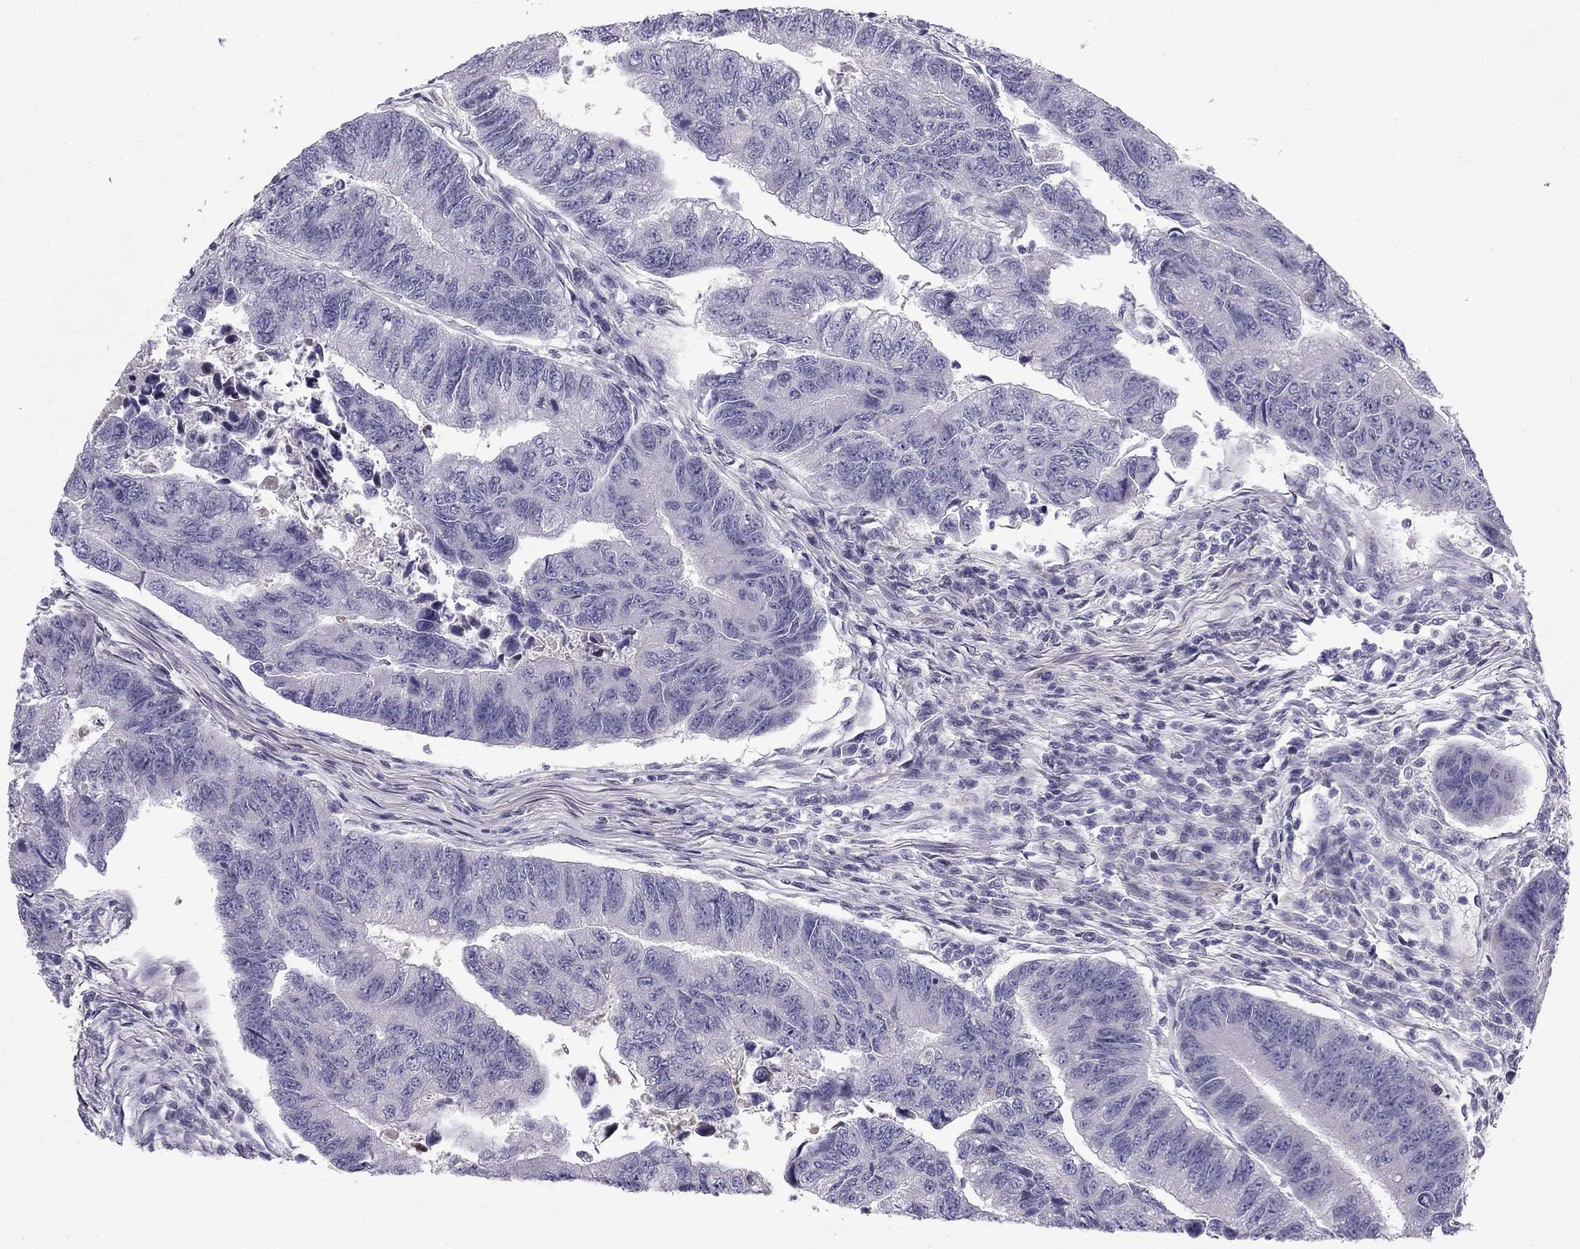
{"staining": {"intensity": "negative", "quantity": "none", "location": "none"}, "tissue": "colorectal cancer", "cell_type": "Tumor cells", "image_type": "cancer", "snomed": [{"axis": "morphology", "description": "Adenocarcinoma, NOS"}, {"axis": "topography", "description": "Colon"}], "caption": "This is an immunohistochemistry (IHC) micrograph of colorectal adenocarcinoma. There is no positivity in tumor cells.", "gene": "SYT5", "patient": {"sex": "female", "age": 65}}